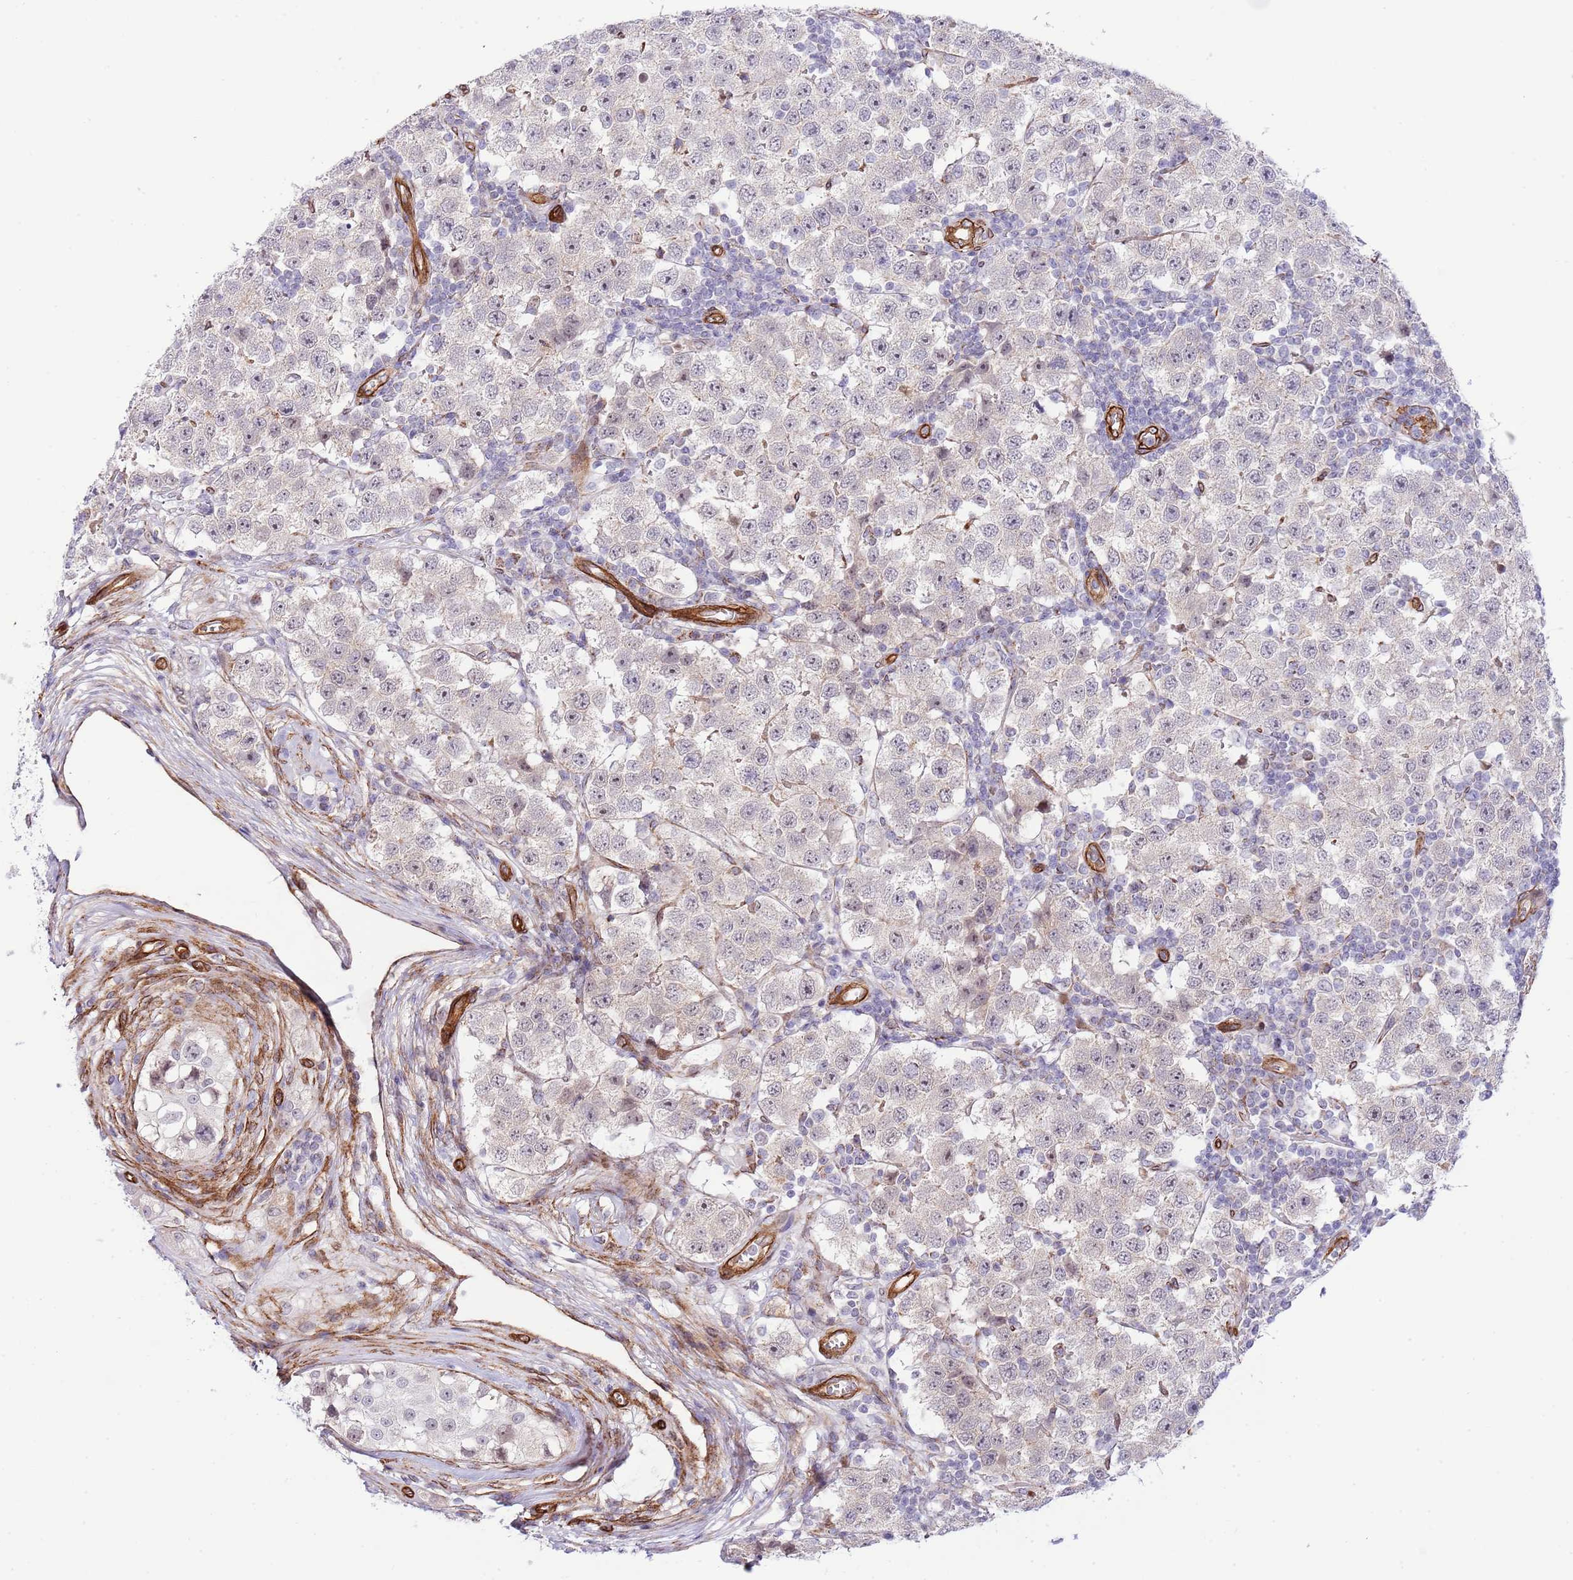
{"staining": {"intensity": "negative", "quantity": "none", "location": "none"}, "tissue": "testis cancer", "cell_type": "Tumor cells", "image_type": "cancer", "snomed": [{"axis": "morphology", "description": "Seminoma, NOS"}, {"axis": "topography", "description": "Testis"}], "caption": "Seminoma (testis) was stained to show a protein in brown. There is no significant staining in tumor cells. (Brightfield microscopy of DAB immunohistochemistry at high magnification).", "gene": "NEK3", "patient": {"sex": "male", "age": 34}}